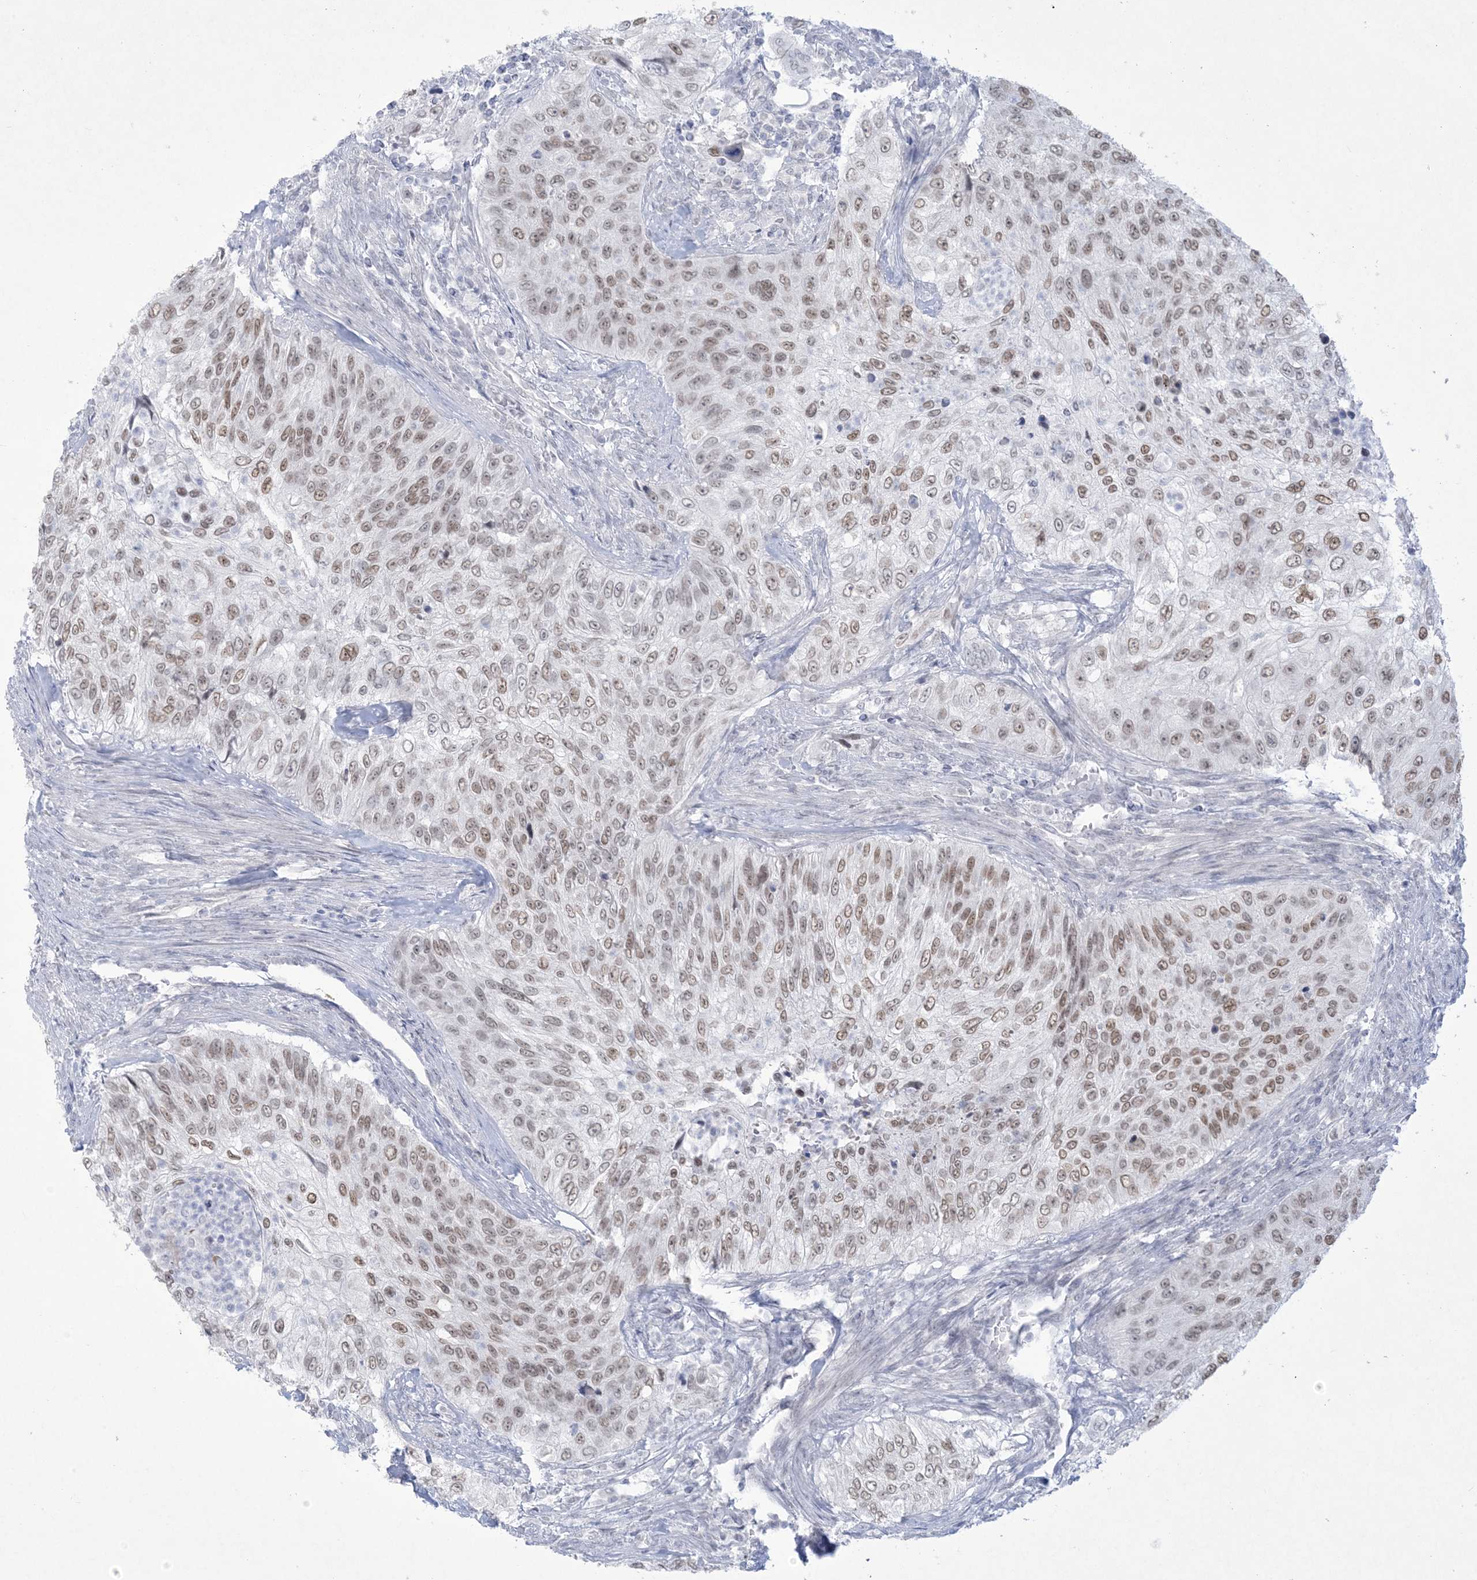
{"staining": {"intensity": "moderate", "quantity": ">75%", "location": "nuclear"}, "tissue": "urothelial cancer", "cell_type": "Tumor cells", "image_type": "cancer", "snomed": [{"axis": "morphology", "description": "Urothelial carcinoma, High grade"}, {"axis": "topography", "description": "Urinary bladder"}], "caption": "Protein expression by IHC exhibits moderate nuclear positivity in approximately >75% of tumor cells in urothelial cancer.", "gene": "HOMEZ", "patient": {"sex": "female", "age": 60}}